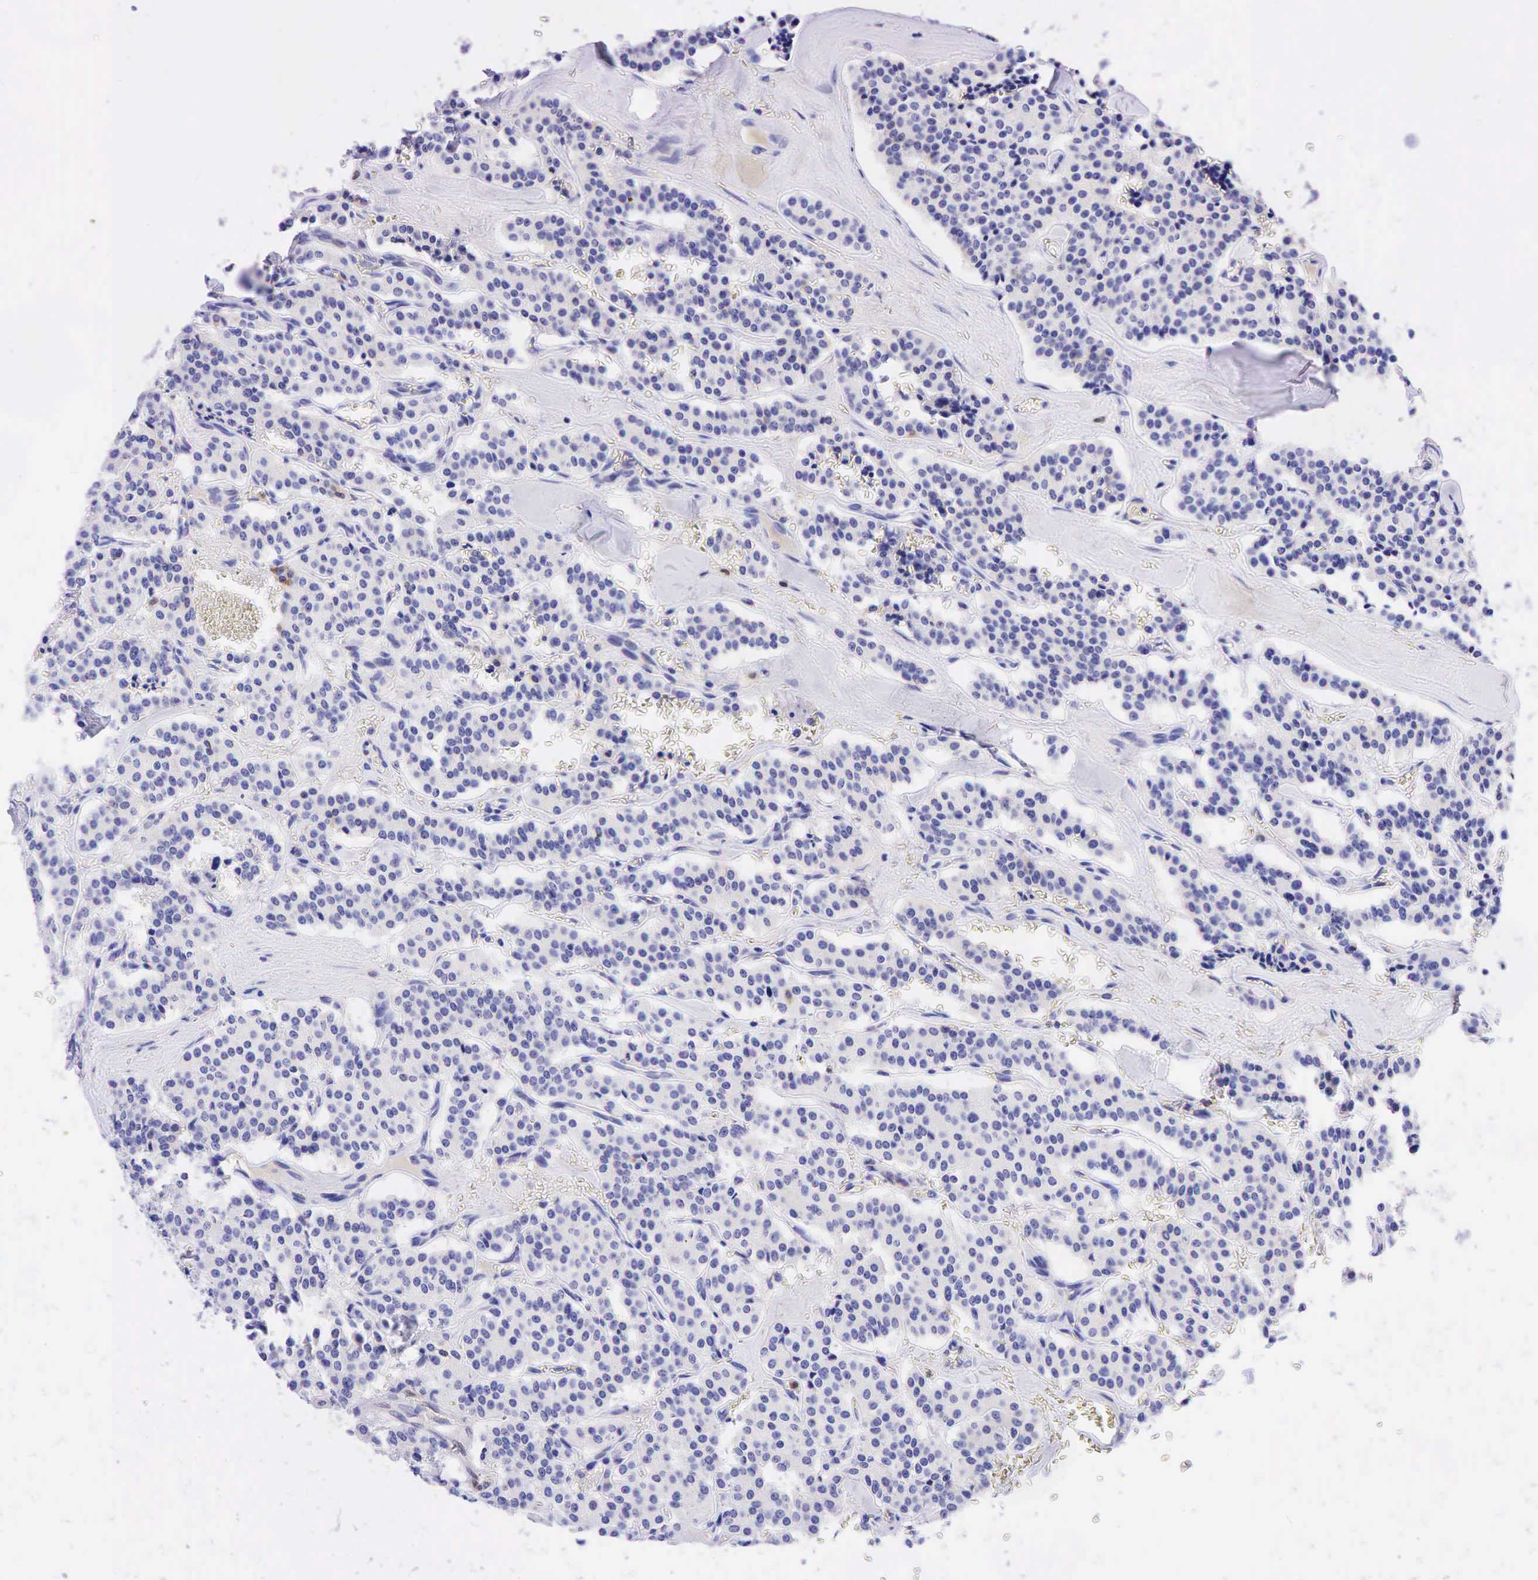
{"staining": {"intensity": "negative", "quantity": "none", "location": "none"}, "tissue": "carcinoid", "cell_type": "Tumor cells", "image_type": "cancer", "snomed": [{"axis": "morphology", "description": "Carcinoid, malignant, NOS"}, {"axis": "topography", "description": "Bronchus"}], "caption": "A photomicrograph of malignant carcinoid stained for a protein displays no brown staining in tumor cells. (Brightfield microscopy of DAB (3,3'-diaminobenzidine) IHC at high magnification).", "gene": "TNFRSF8", "patient": {"sex": "male", "age": 55}}